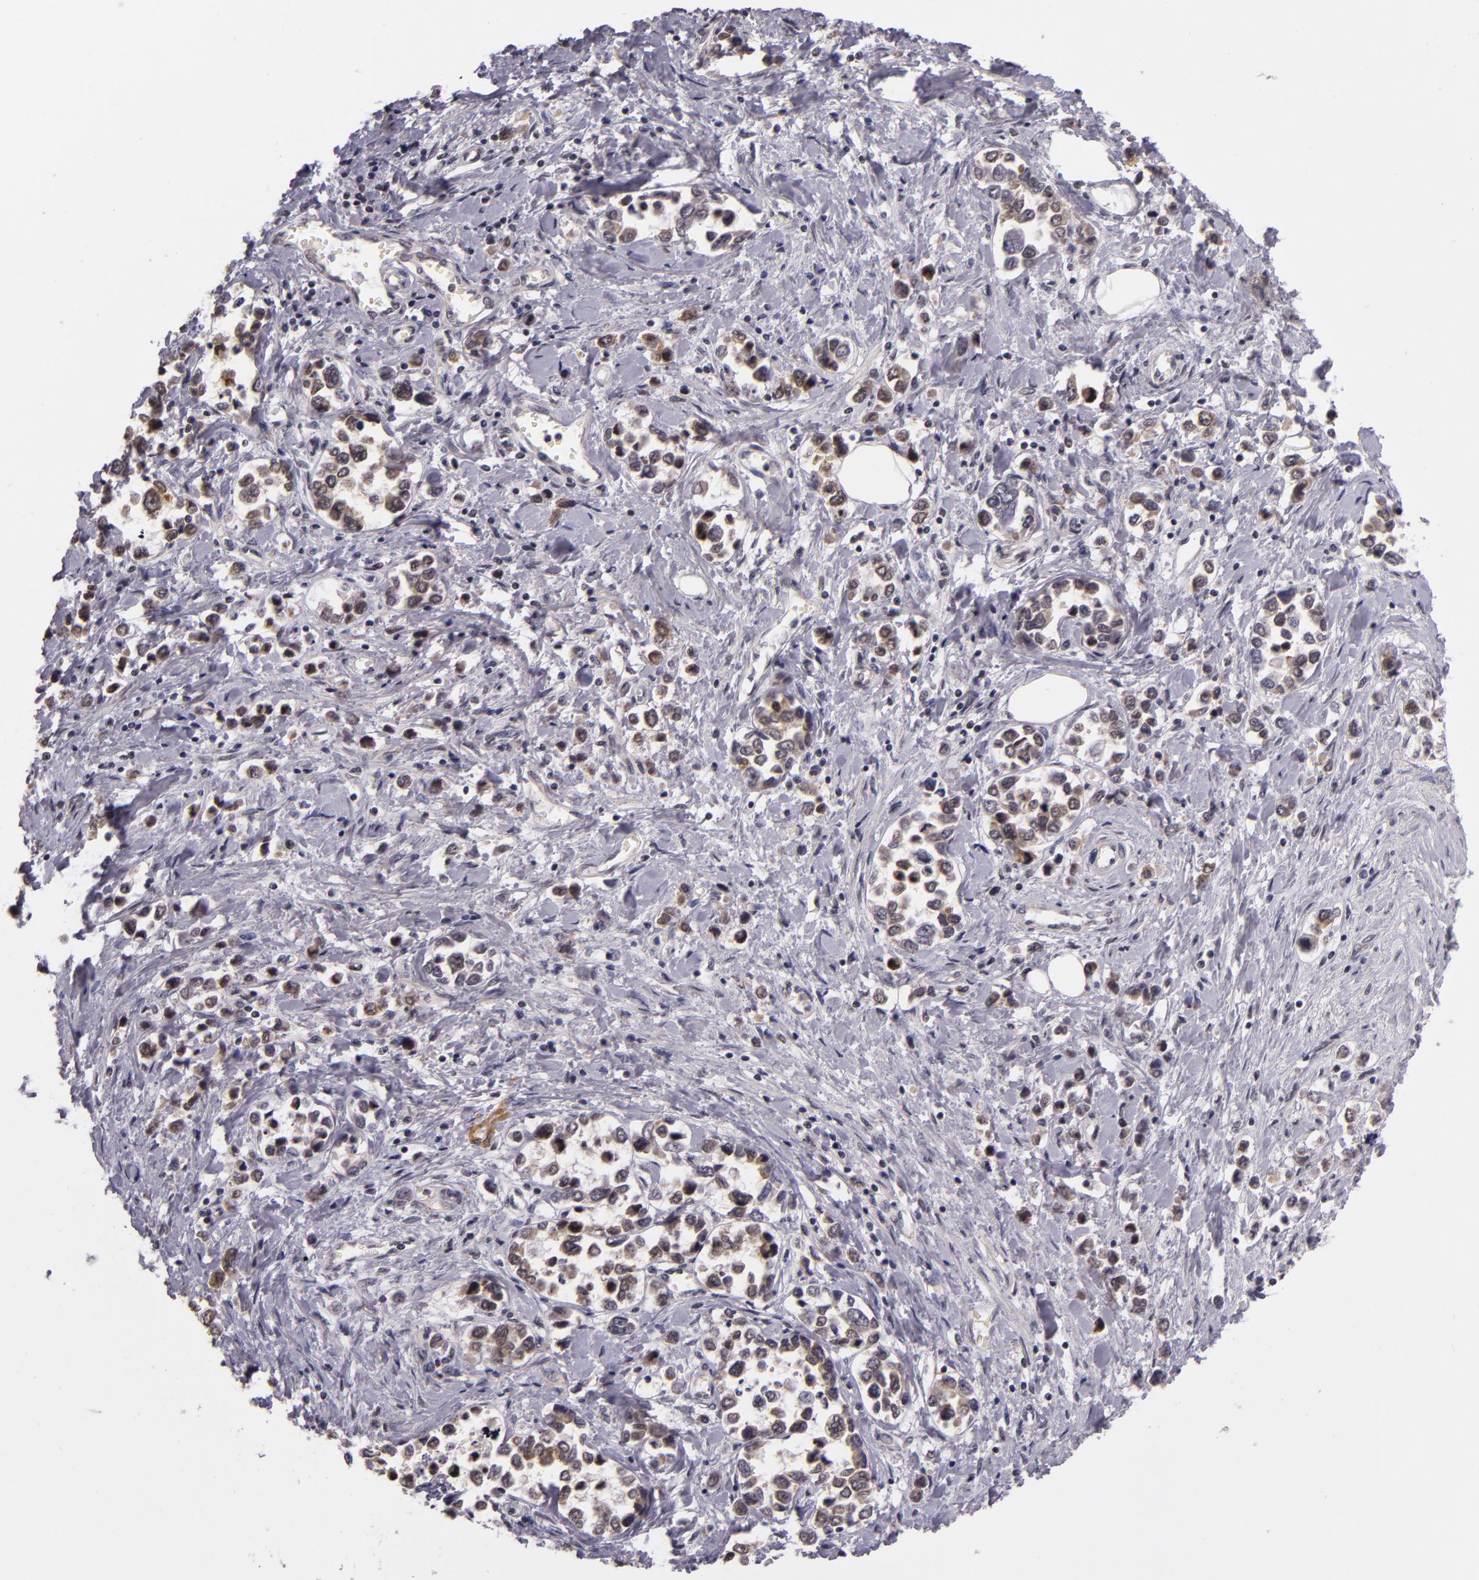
{"staining": {"intensity": "weak", "quantity": "<25%", "location": "cytoplasmic/membranous"}, "tissue": "stomach cancer", "cell_type": "Tumor cells", "image_type": "cancer", "snomed": [{"axis": "morphology", "description": "Adenocarcinoma, NOS"}, {"axis": "topography", "description": "Stomach, upper"}], "caption": "A high-resolution photomicrograph shows IHC staining of stomach cancer (adenocarcinoma), which reveals no significant expression in tumor cells.", "gene": "ALX1", "patient": {"sex": "male", "age": 76}}